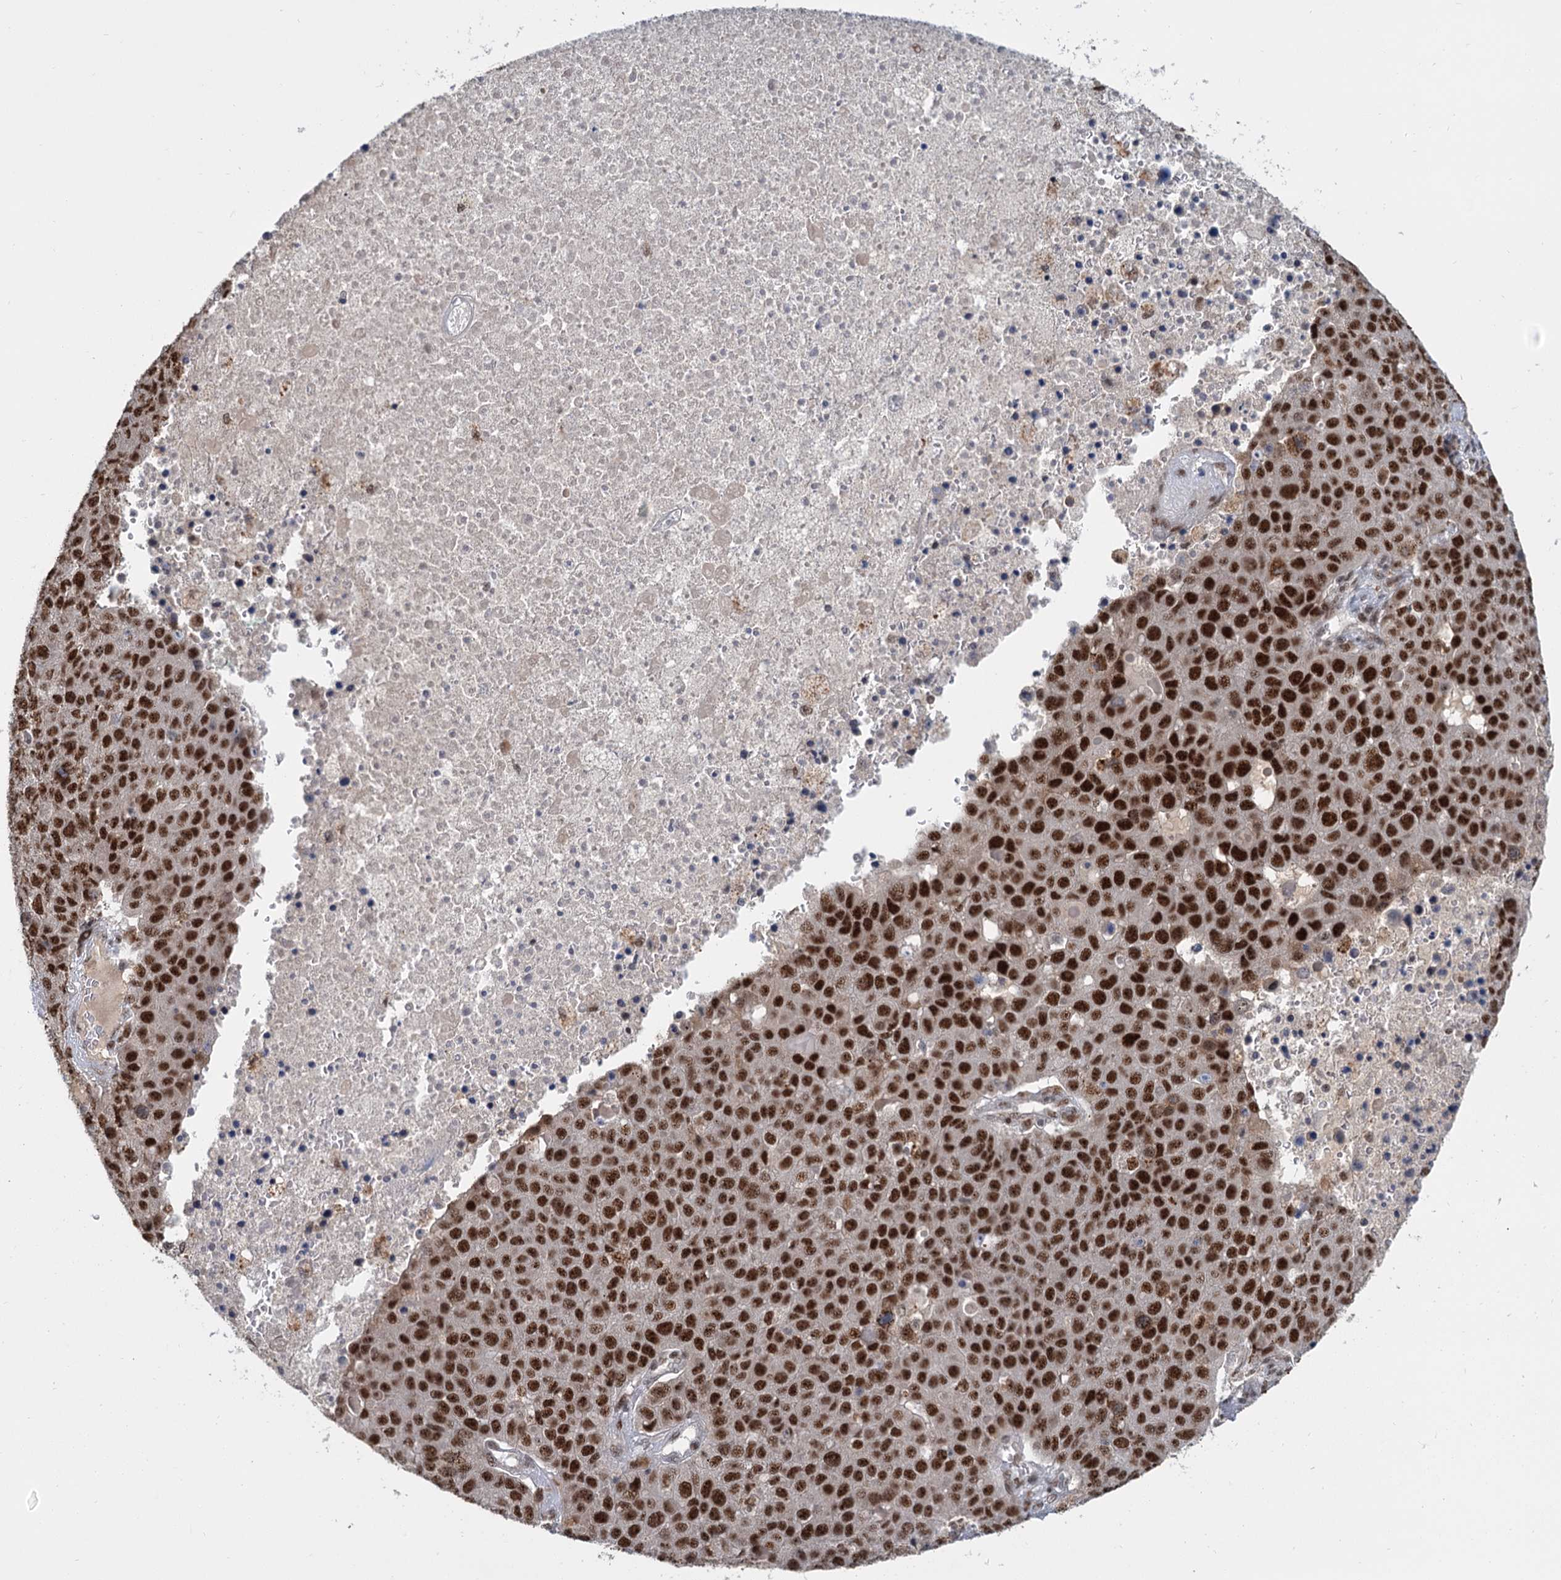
{"staining": {"intensity": "strong", "quantity": ">75%", "location": "nuclear"}, "tissue": "pancreatic cancer", "cell_type": "Tumor cells", "image_type": "cancer", "snomed": [{"axis": "morphology", "description": "Adenocarcinoma, NOS"}, {"axis": "topography", "description": "Pancreas"}], "caption": "IHC photomicrograph of pancreatic cancer stained for a protein (brown), which demonstrates high levels of strong nuclear staining in about >75% of tumor cells.", "gene": "WBP4", "patient": {"sex": "female", "age": 61}}